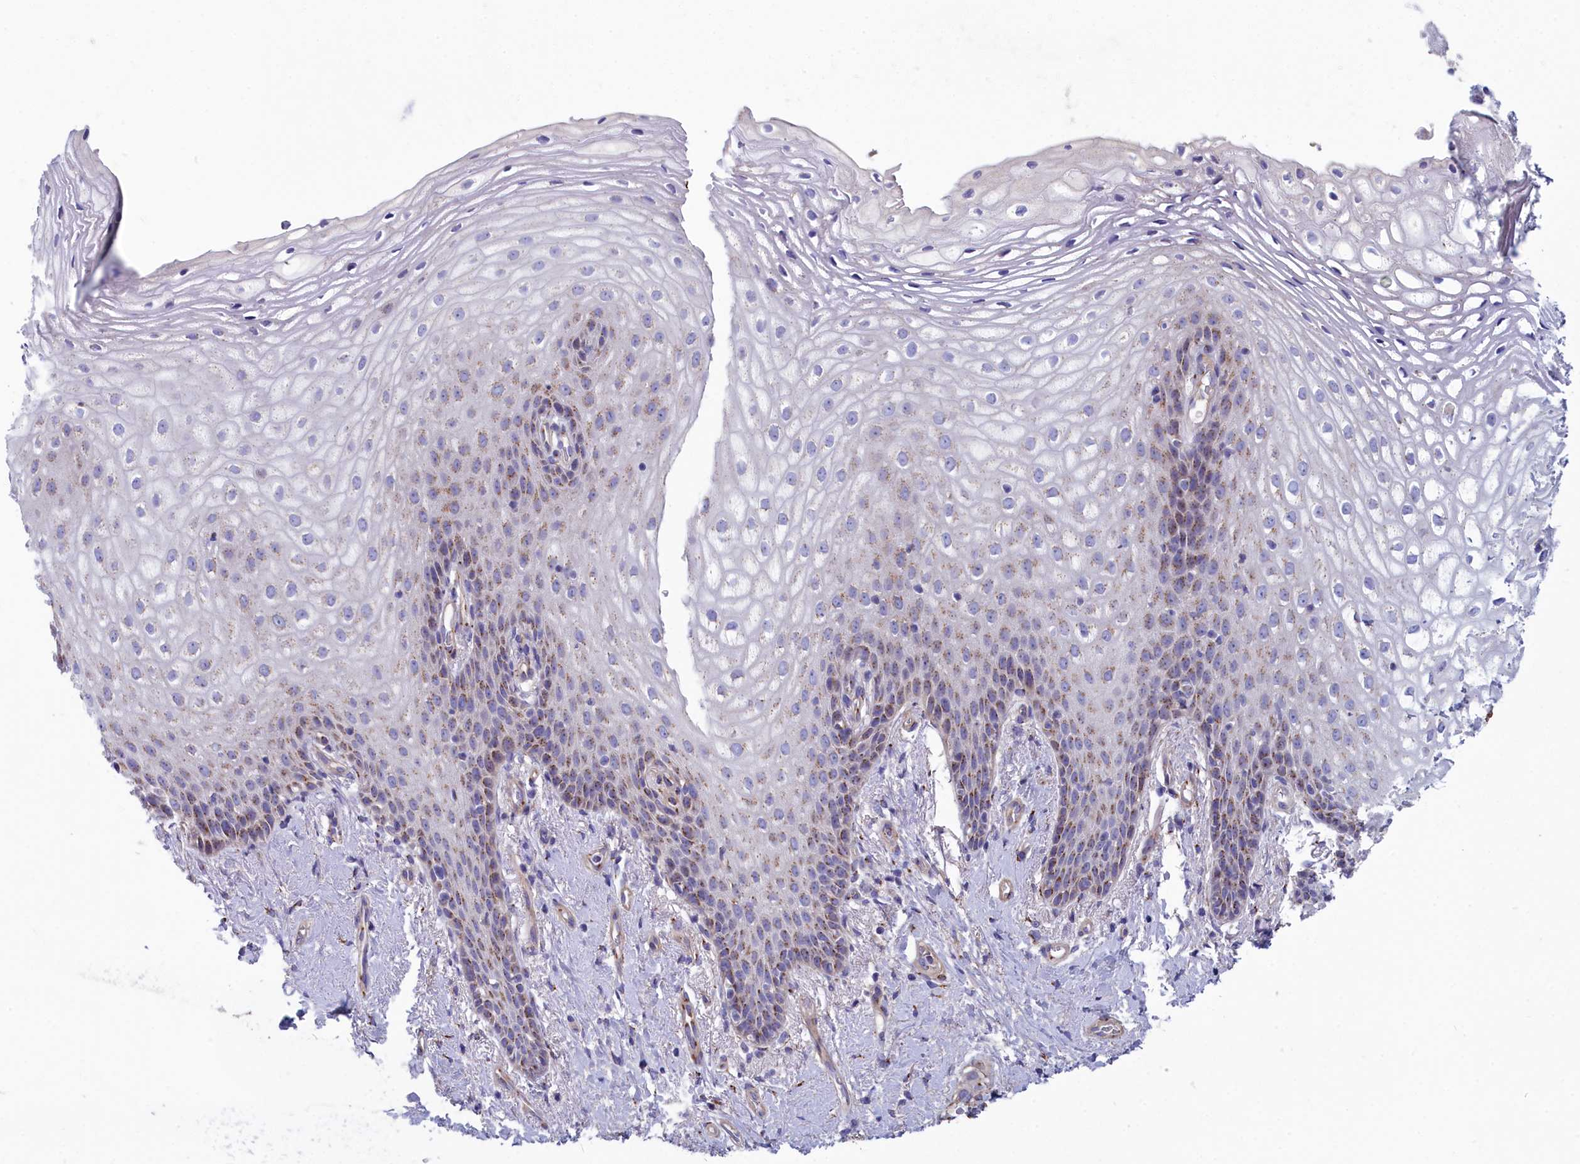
{"staining": {"intensity": "moderate", "quantity": "<25%", "location": "cytoplasmic/membranous"}, "tissue": "vagina", "cell_type": "Squamous epithelial cells", "image_type": "normal", "snomed": [{"axis": "morphology", "description": "Normal tissue, NOS"}, {"axis": "topography", "description": "Vagina"}], "caption": "IHC (DAB (3,3'-diaminobenzidine)) staining of benign human vagina exhibits moderate cytoplasmic/membranous protein expression in approximately <25% of squamous epithelial cells.", "gene": "TUBGCP4", "patient": {"sex": "female", "age": 60}}